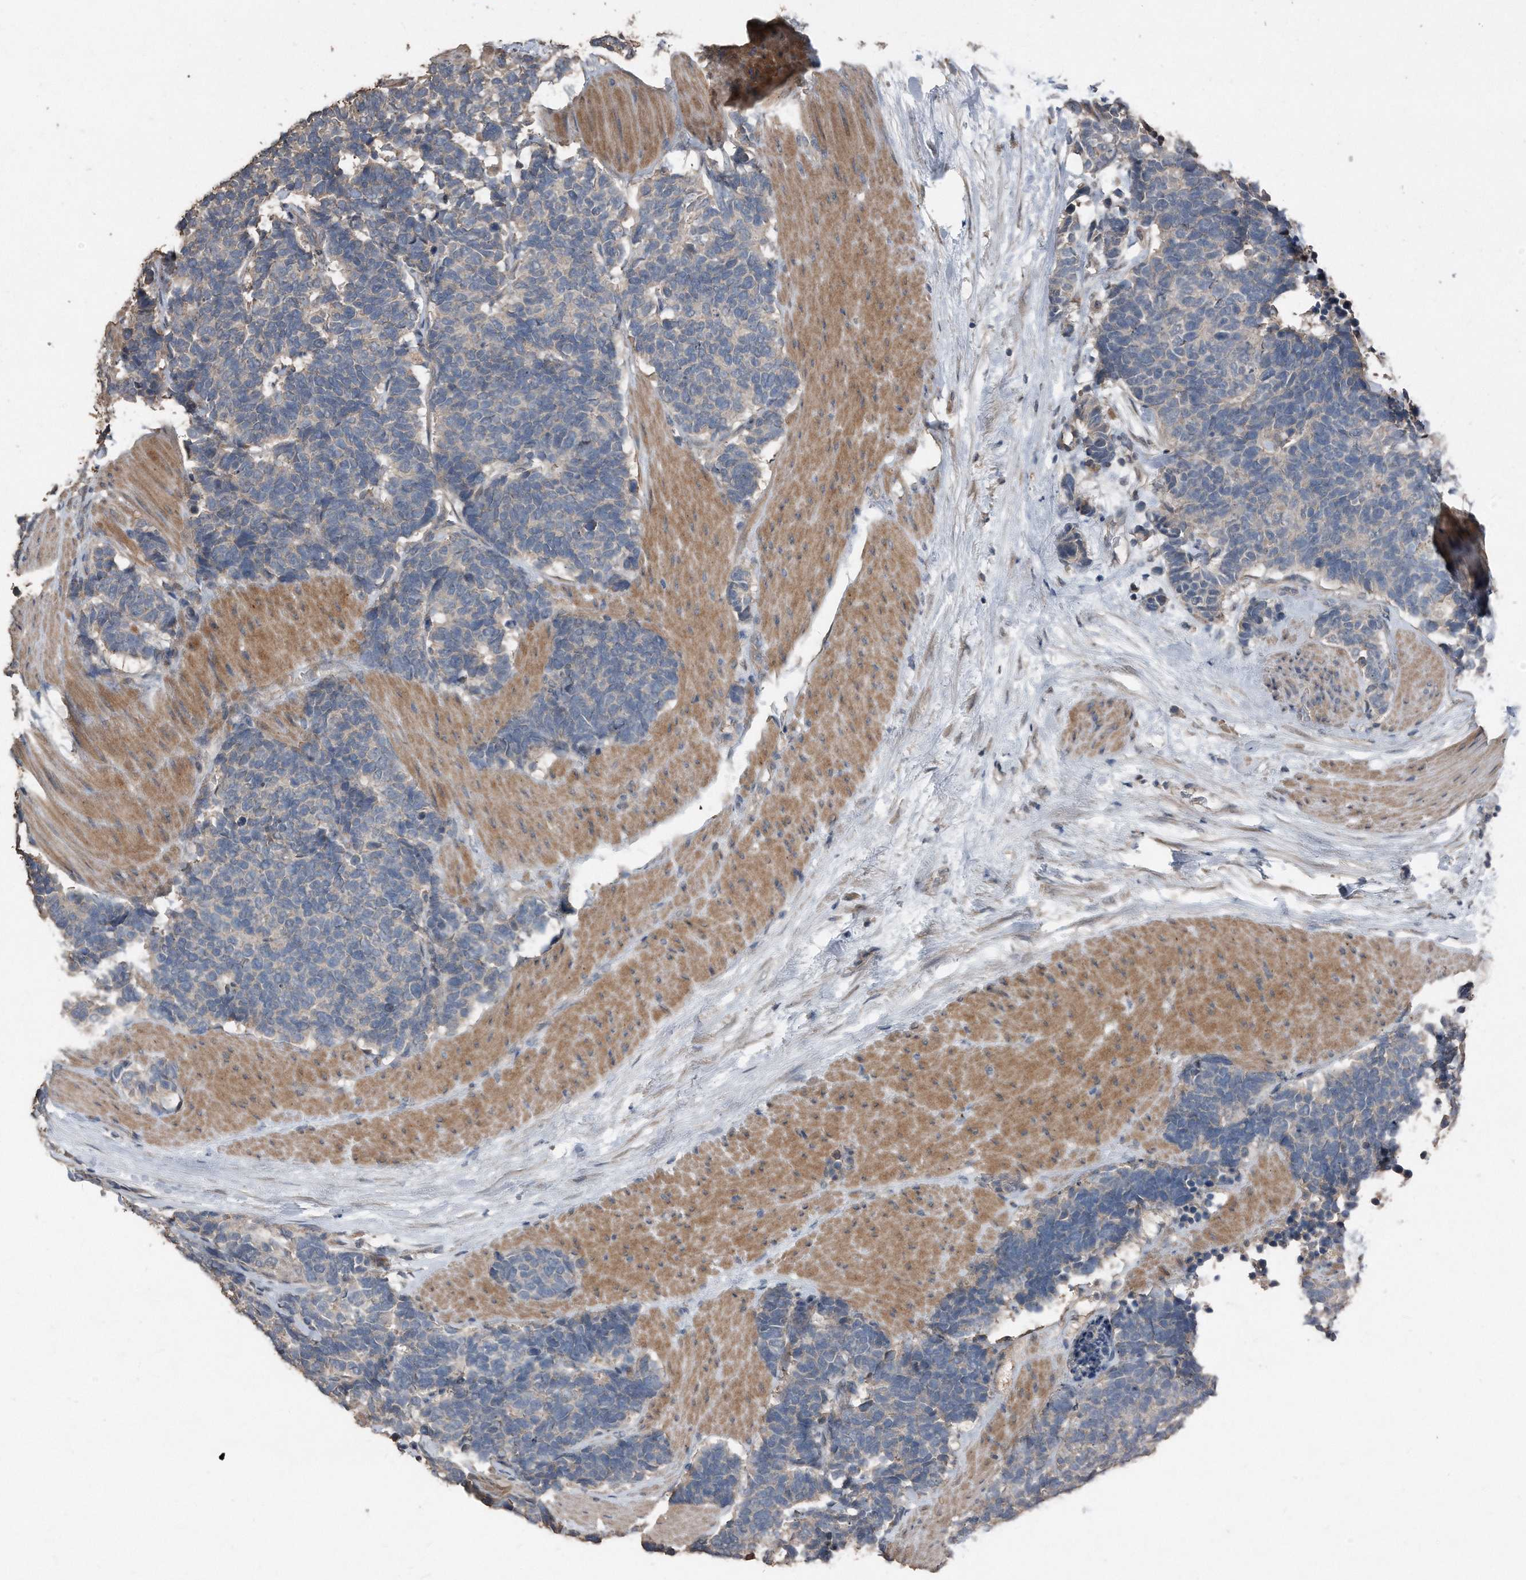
{"staining": {"intensity": "negative", "quantity": "none", "location": "none"}, "tissue": "carcinoid", "cell_type": "Tumor cells", "image_type": "cancer", "snomed": [{"axis": "morphology", "description": "Carcinoma, NOS"}, {"axis": "morphology", "description": "Carcinoid, malignant, NOS"}, {"axis": "topography", "description": "Urinary bladder"}], "caption": "Carcinoid was stained to show a protein in brown. There is no significant expression in tumor cells.", "gene": "ANKRD10", "patient": {"sex": "male", "age": 57}}